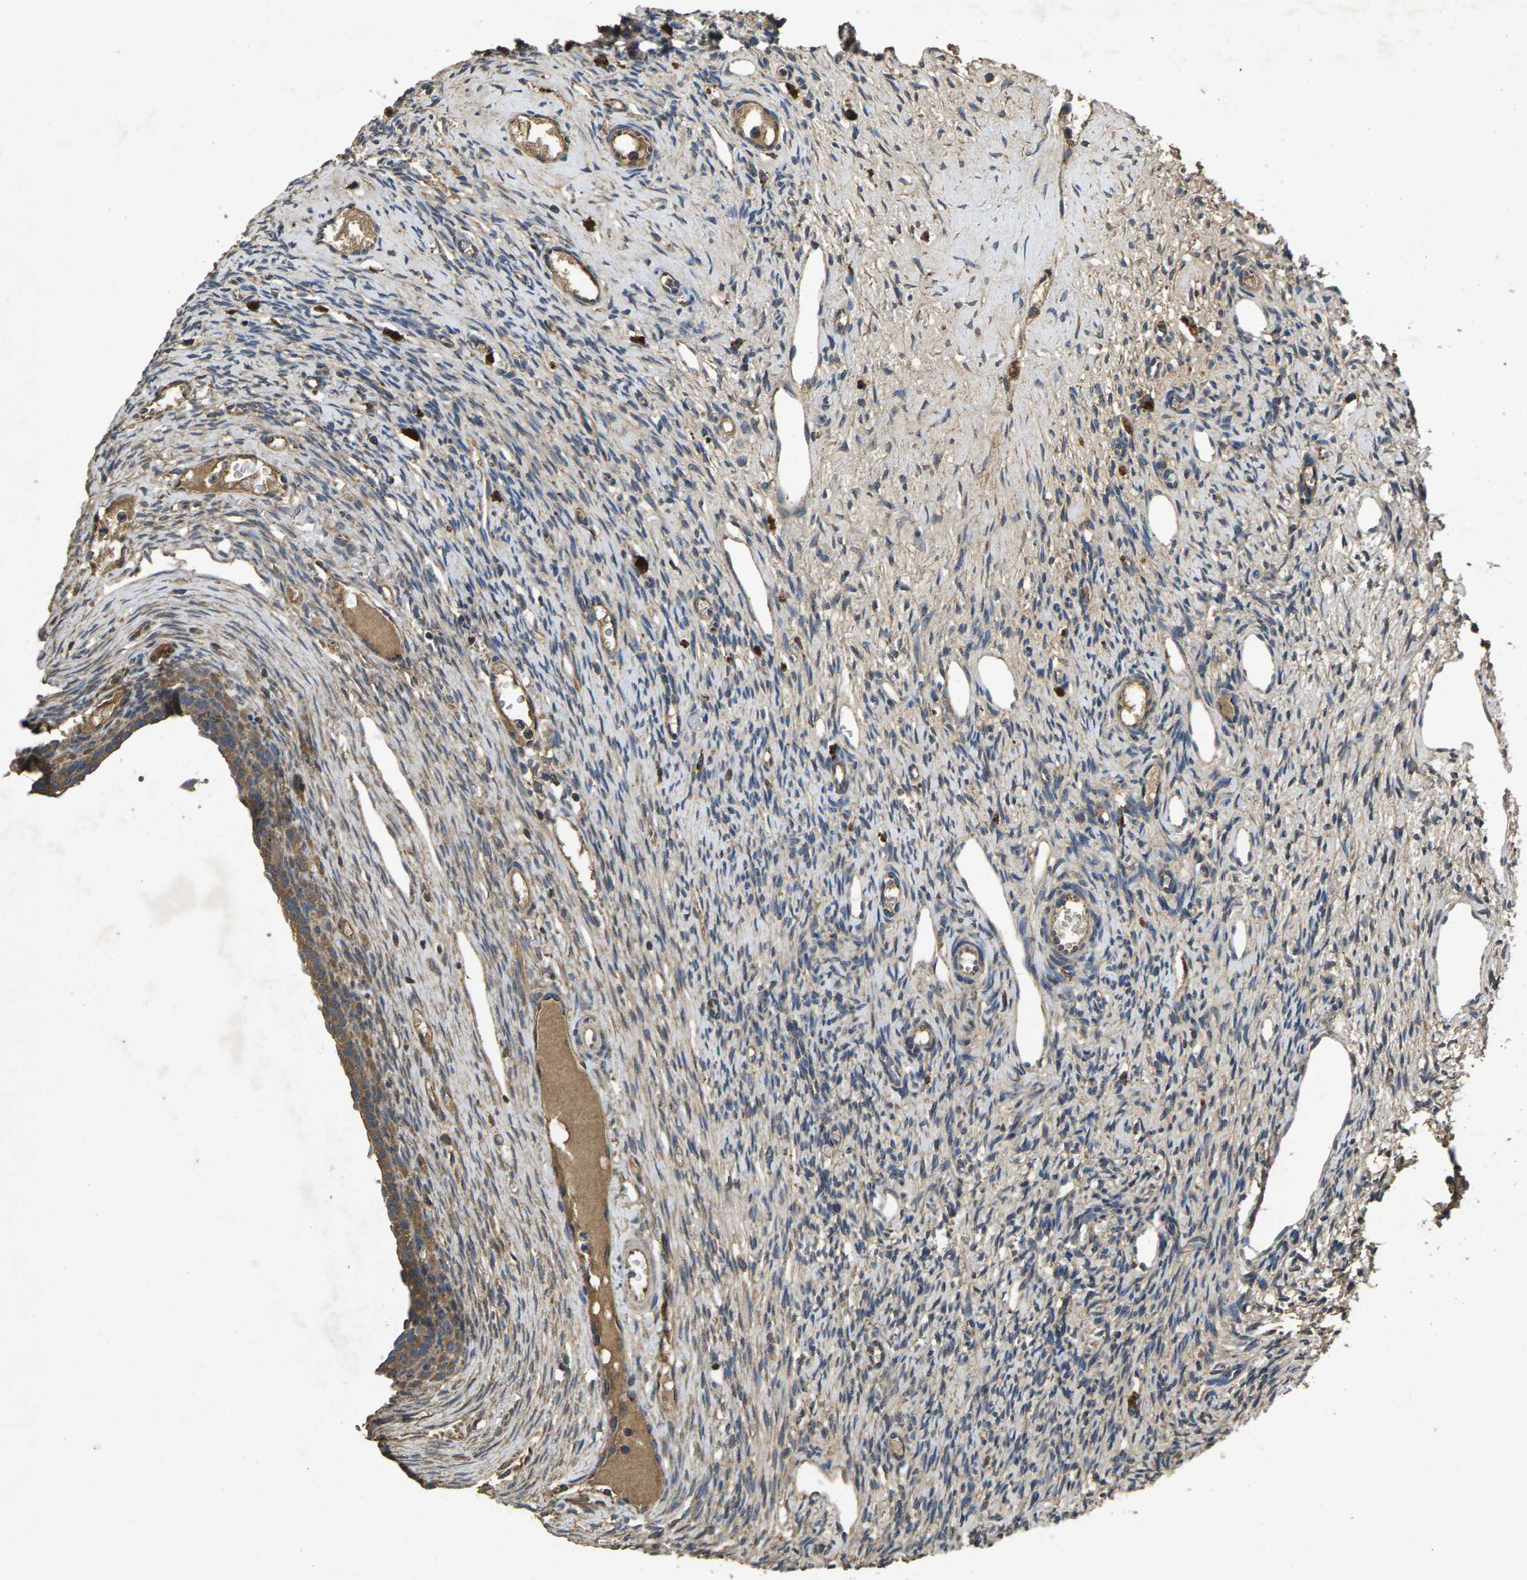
{"staining": {"intensity": "moderate", "quantity": ">75%", "location": "cytoplasmic/membranous"}, "tissue": "ovary", "cell_type": "Follicle cells", "image_type": "normal", "snomed": [{"axis": "morphology", "description": "Normal tissue, NOS"}, {"axis": "topography", "description": "Ovary"}], "caption": "The immunohistochemical stain highlights moderate cytoplasmic/membranous staining in follicle cells of normal ovary.", "gene": "B4GAT1", "patient": {"sex": "female", "age": 33}}